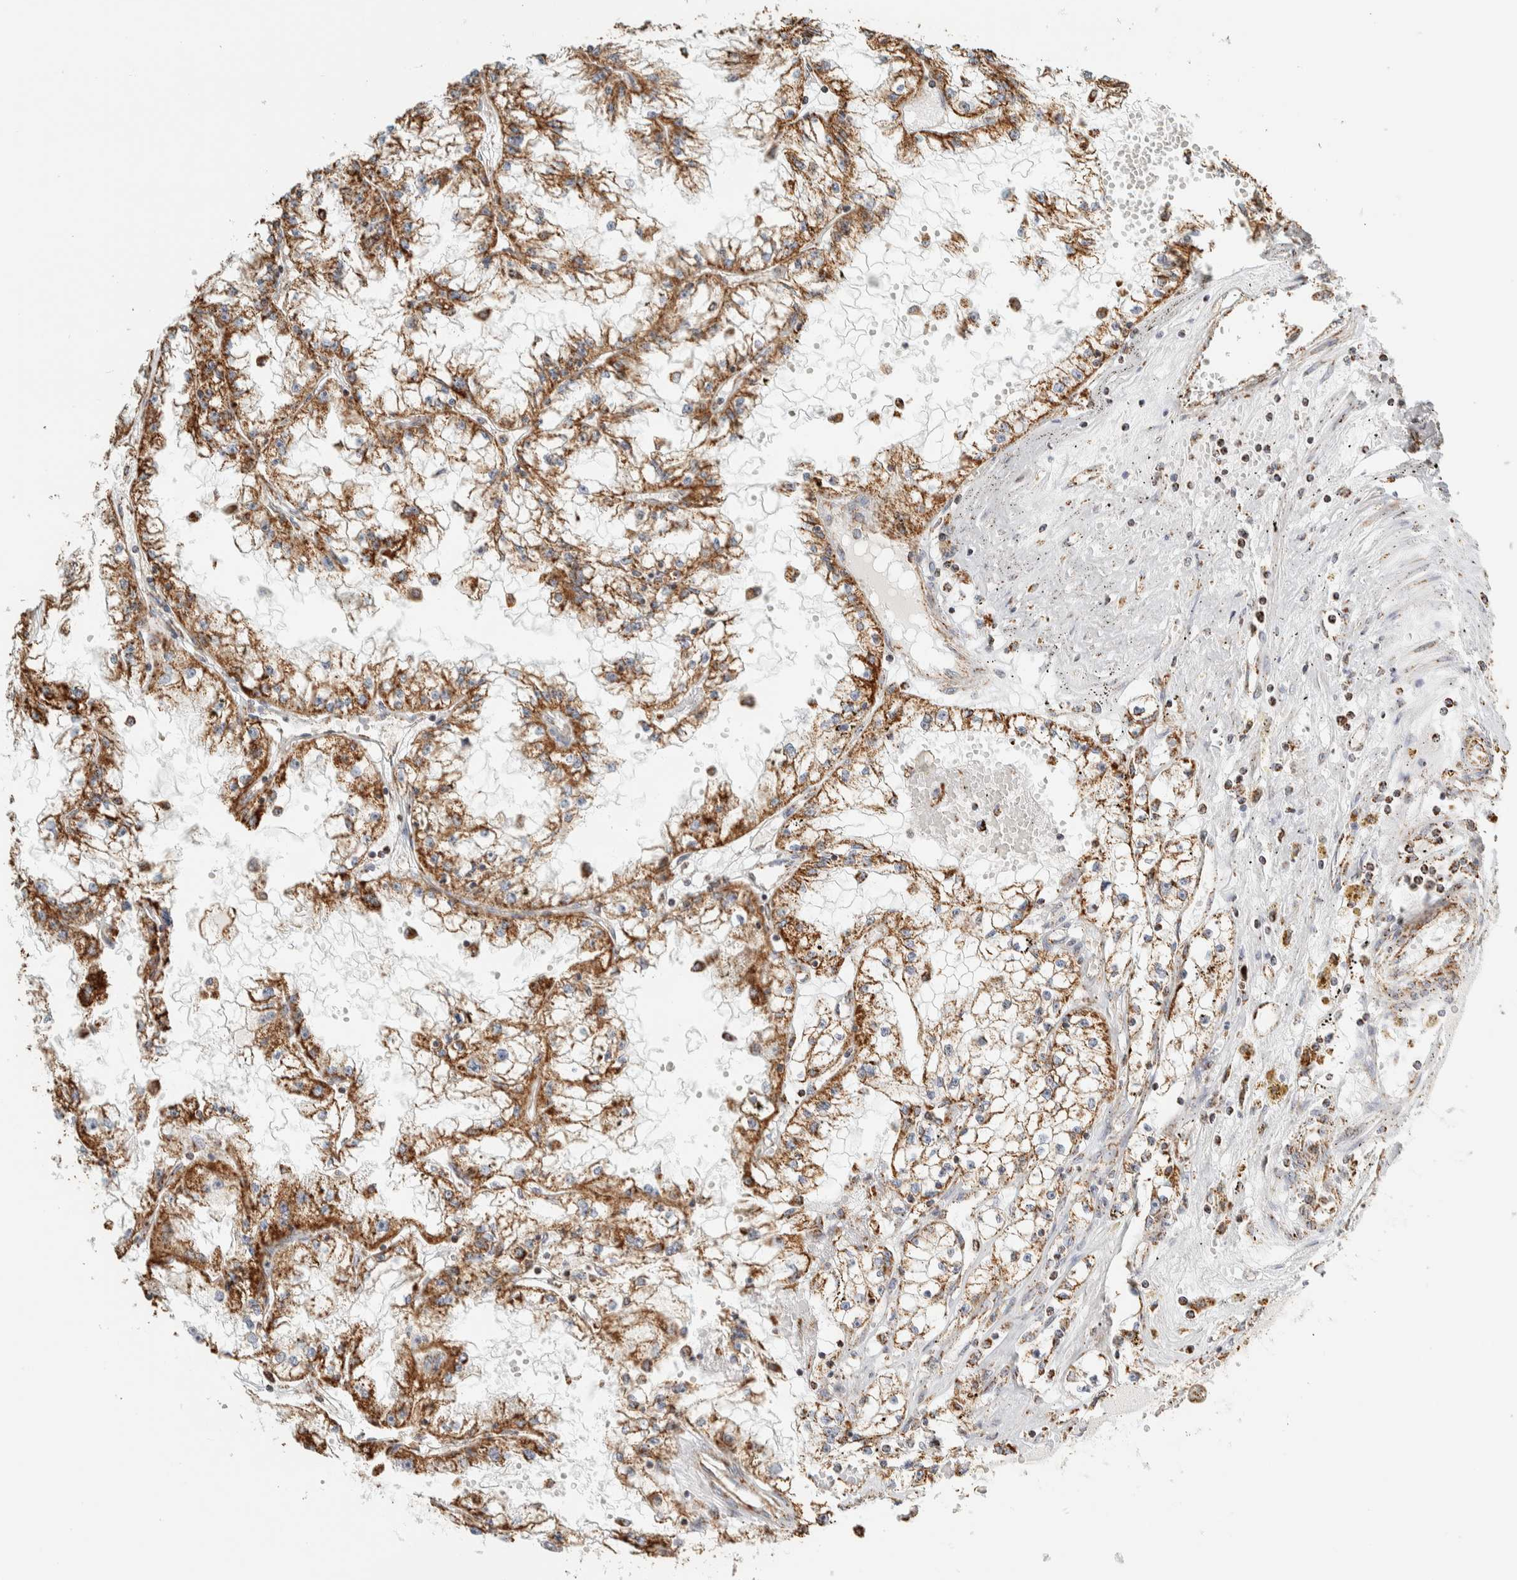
{"staining": {"intensity": "moderate", "quantity": ">75%", "location": "cytoplasmic/membranous"}, "tissue": "renal cancer", "cell_type": "Tumor cells", "image_type": "cancer", "snomed": [{"axis": "morphology", "description": "Adenocarcinoma, NOS"}, {"axis": "topography", "description": "Kidney"}], "caption": "Immunohistochemistry of renal cancer demonstrates medium levels of moderate cytoplasmic/membranous expression in about >75% of tumor cells.", "gene": "ZNF454", "patient": {"sex": "male", "age": 56}}